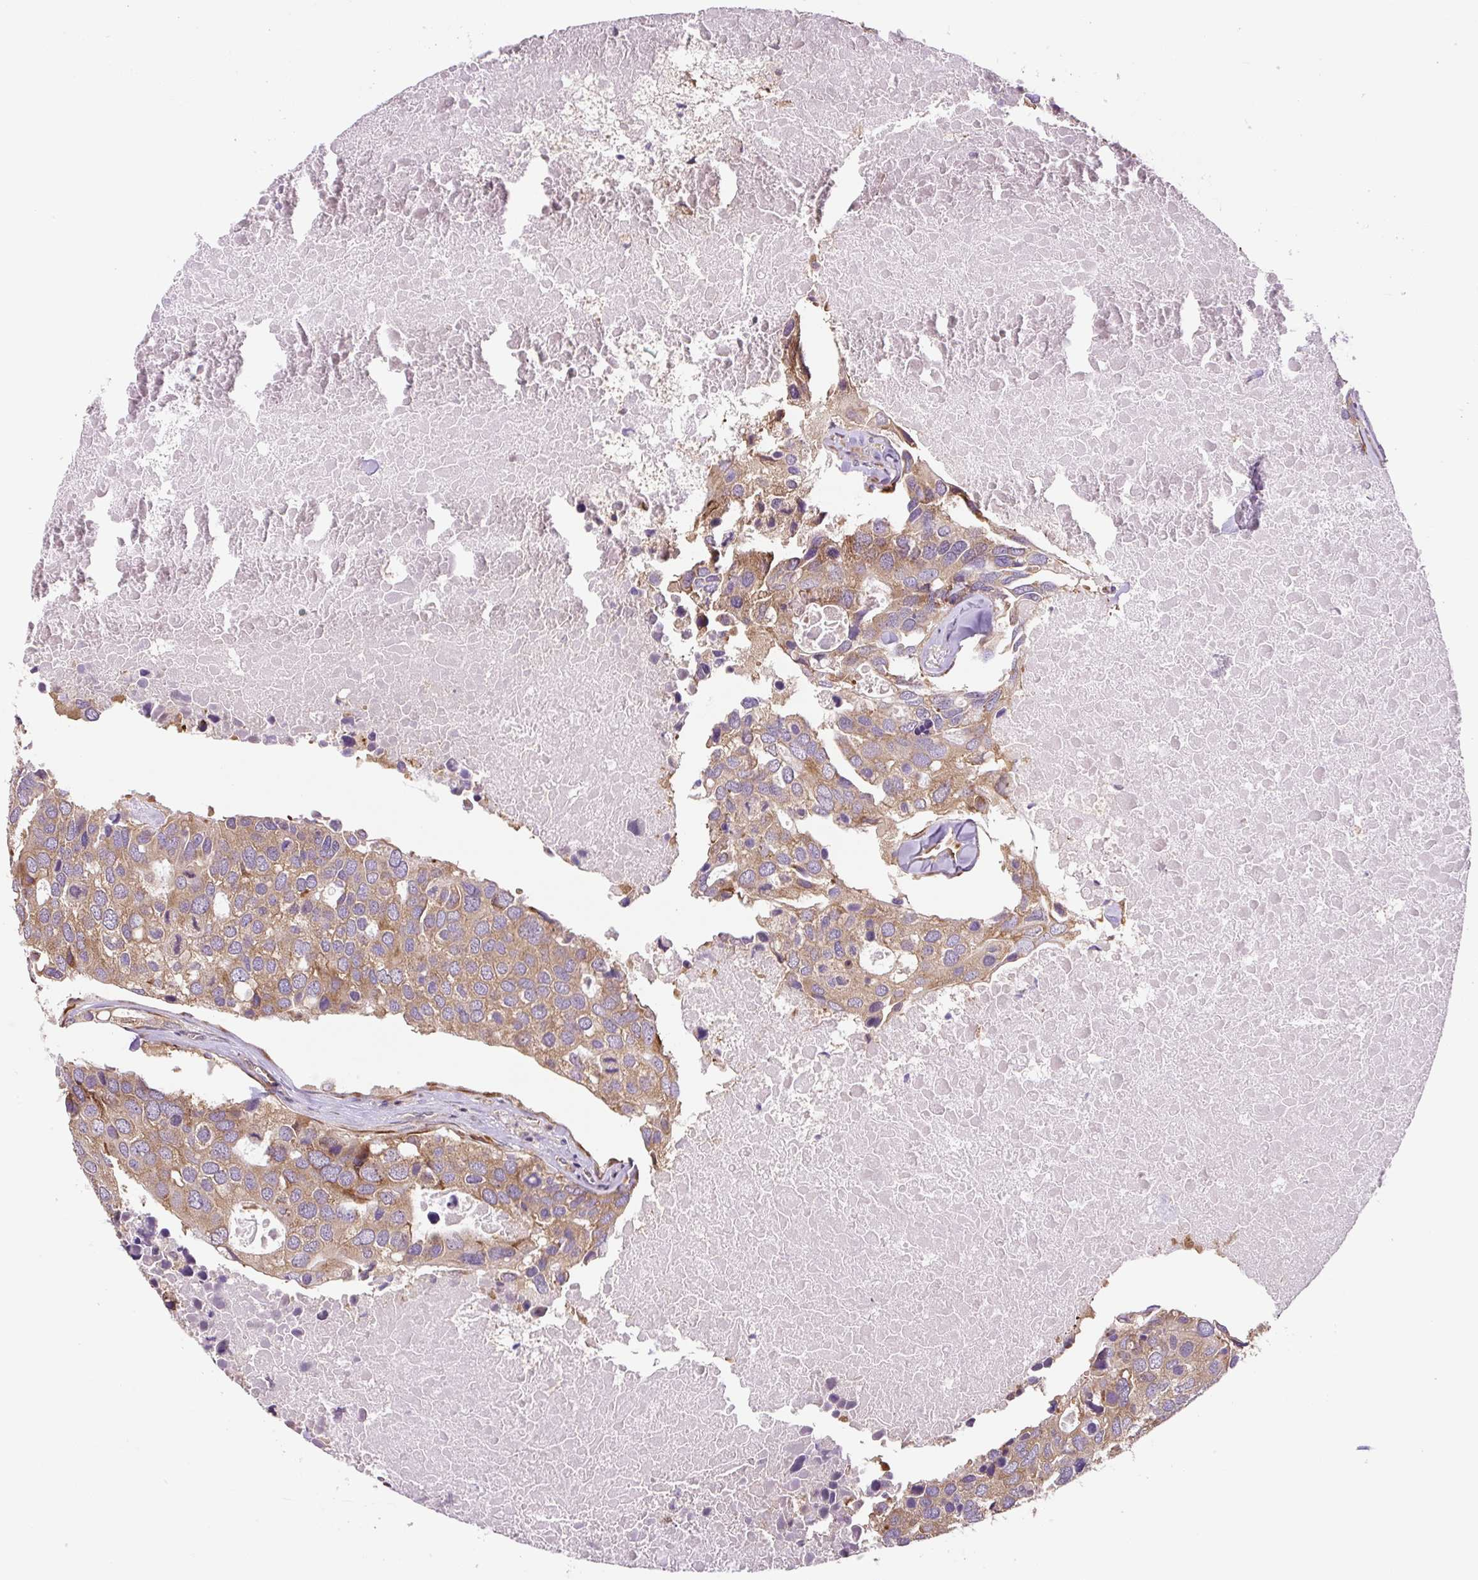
{"staining": {"intensity": "moderate", "quantity": "25%-75%", "location": "cytoplasmic/membranous"}, "tissue": "breast cancer", "cell_type": "Tumor cells", "image_type": "cancer", "snomed": [{"axis": "morphology", "description": "Duct carcinoma"}, {"axis": "topography", "description": "Breast"}], "caption": "DAB (3,3'-diaminobenzidine) immunohistochemical staining of human invasive ductal carcinoma (breast) displays moderate cytoplasmic/membranous protein staining in about 25%-75% of tumor cells. Using DAB (3,3'-diaminobenzidine) (brown) and hematoxylin (blue) stains, captured at high magnification using brightfield microscopy.", "gene": "RPS23", "patient": {"sex": "female", "age": 83}}